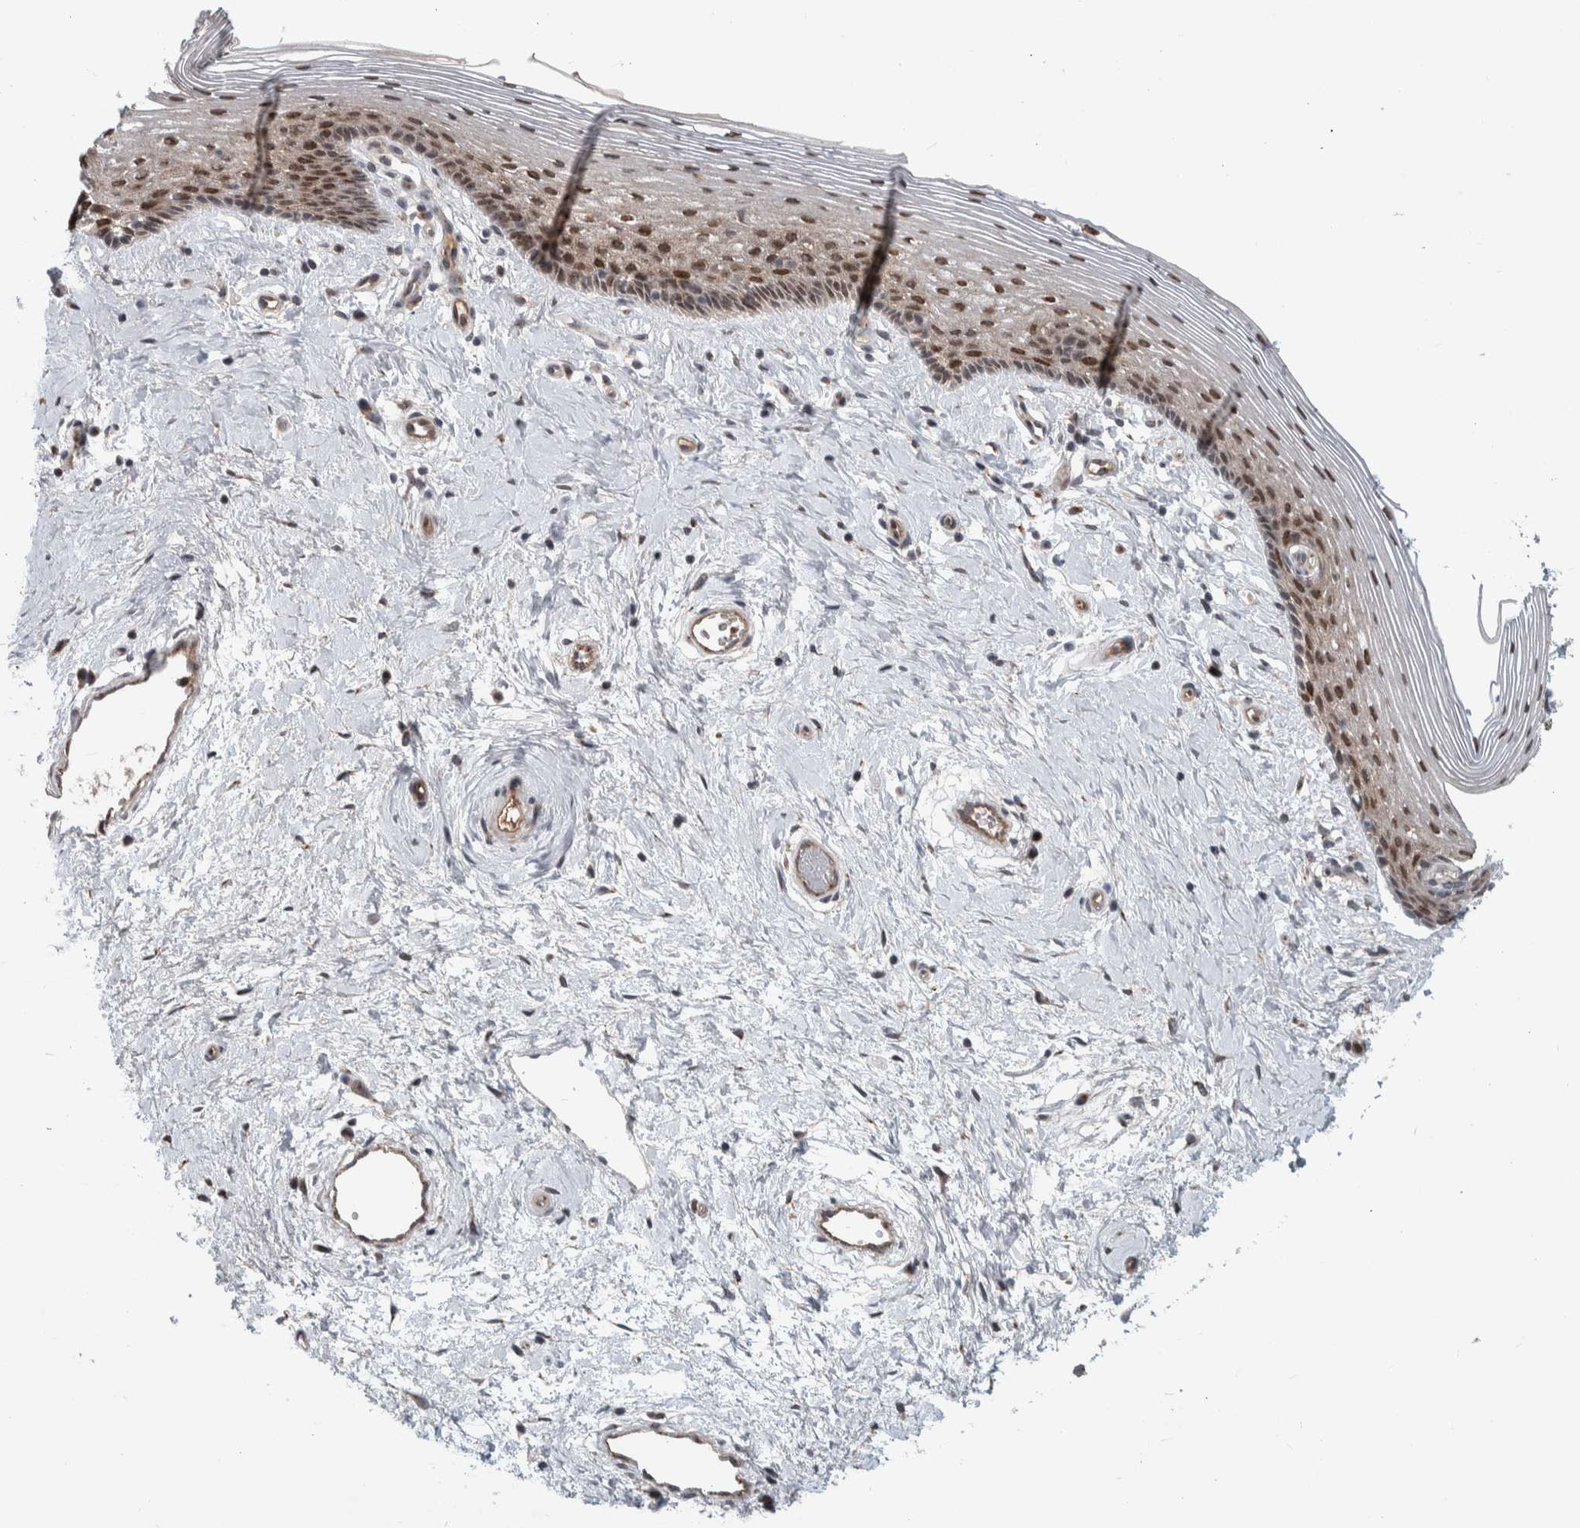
{"staining": {"intensity": "moderate", "quantity": ">75%", "location": "nuclear"}, "tissue": "vagina", "cell_type": "Squamous epithelial cells", "image_type": "normal", "snomed": [{"axis": "morphology", "description": "Normal tissue, NOS"}, {"axis": "topography", "description": "Vagina"}], "caption": "The immunohistochemical stain shows moderate nuclear staining in squamous epithelial cells of normal vagina.", "gene": "MSL1", "patient": {"sex": "female", "age": 46}}